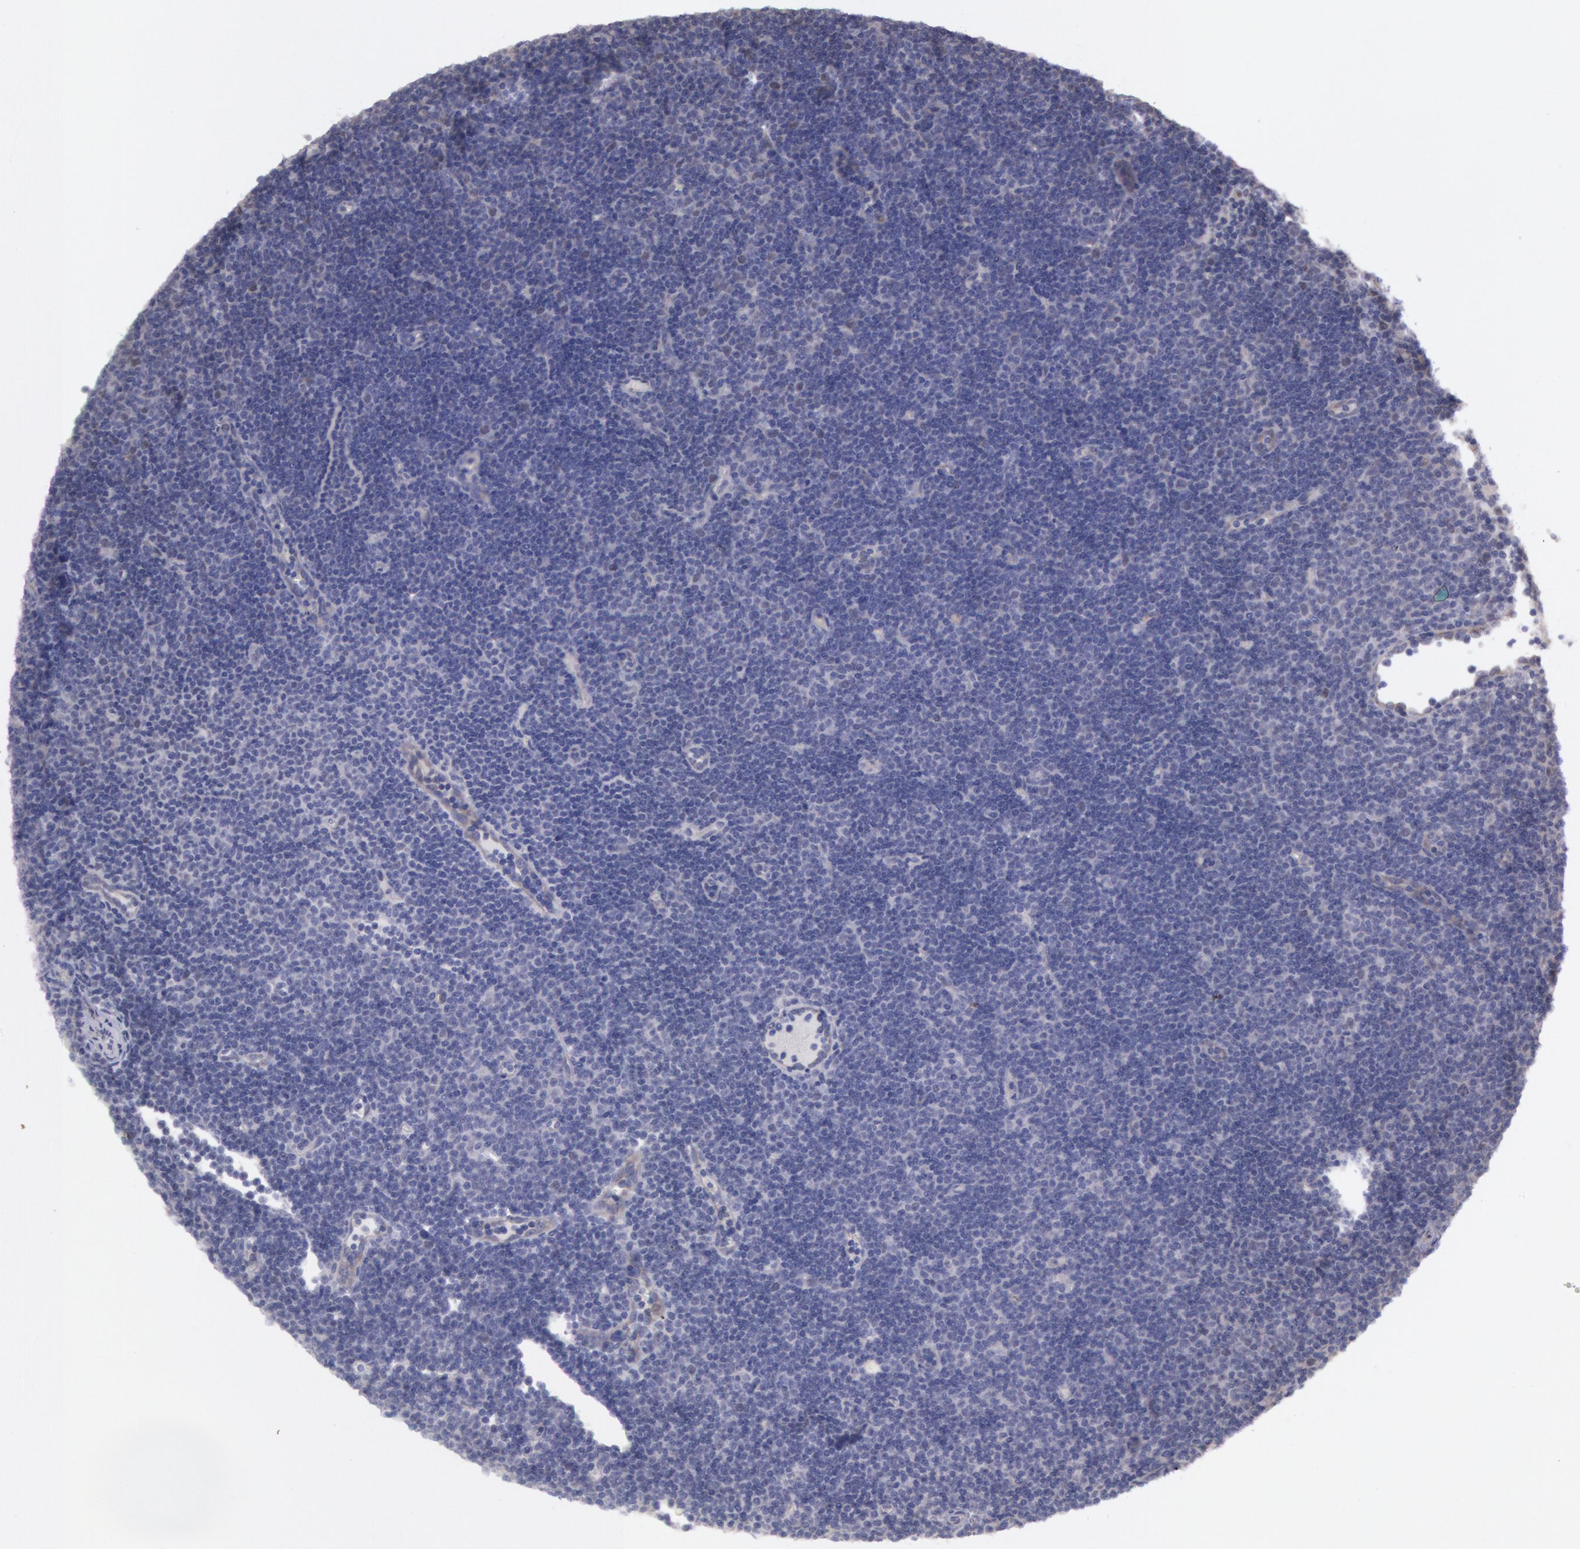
{"staining": {"intensity": "negative", "quantity": "none", "location": "none"}, "tissue": "lymphoma", "cell_type": "Tumor cells", "image_type": "cancer", "snomed": [{"axis": "morphology", "description": "Malignant lymphoma, non-Hodgkin's type, Low grade"}, {"axis": "topography", "description": "Lymph node"}], "caption": "The image displays no staining of tumor cells in malignant lymphoma, non-Hodgkin's type (low-grade).", "gene": "AMOTL1", "patient": {"sex": "male", "age": 57}}